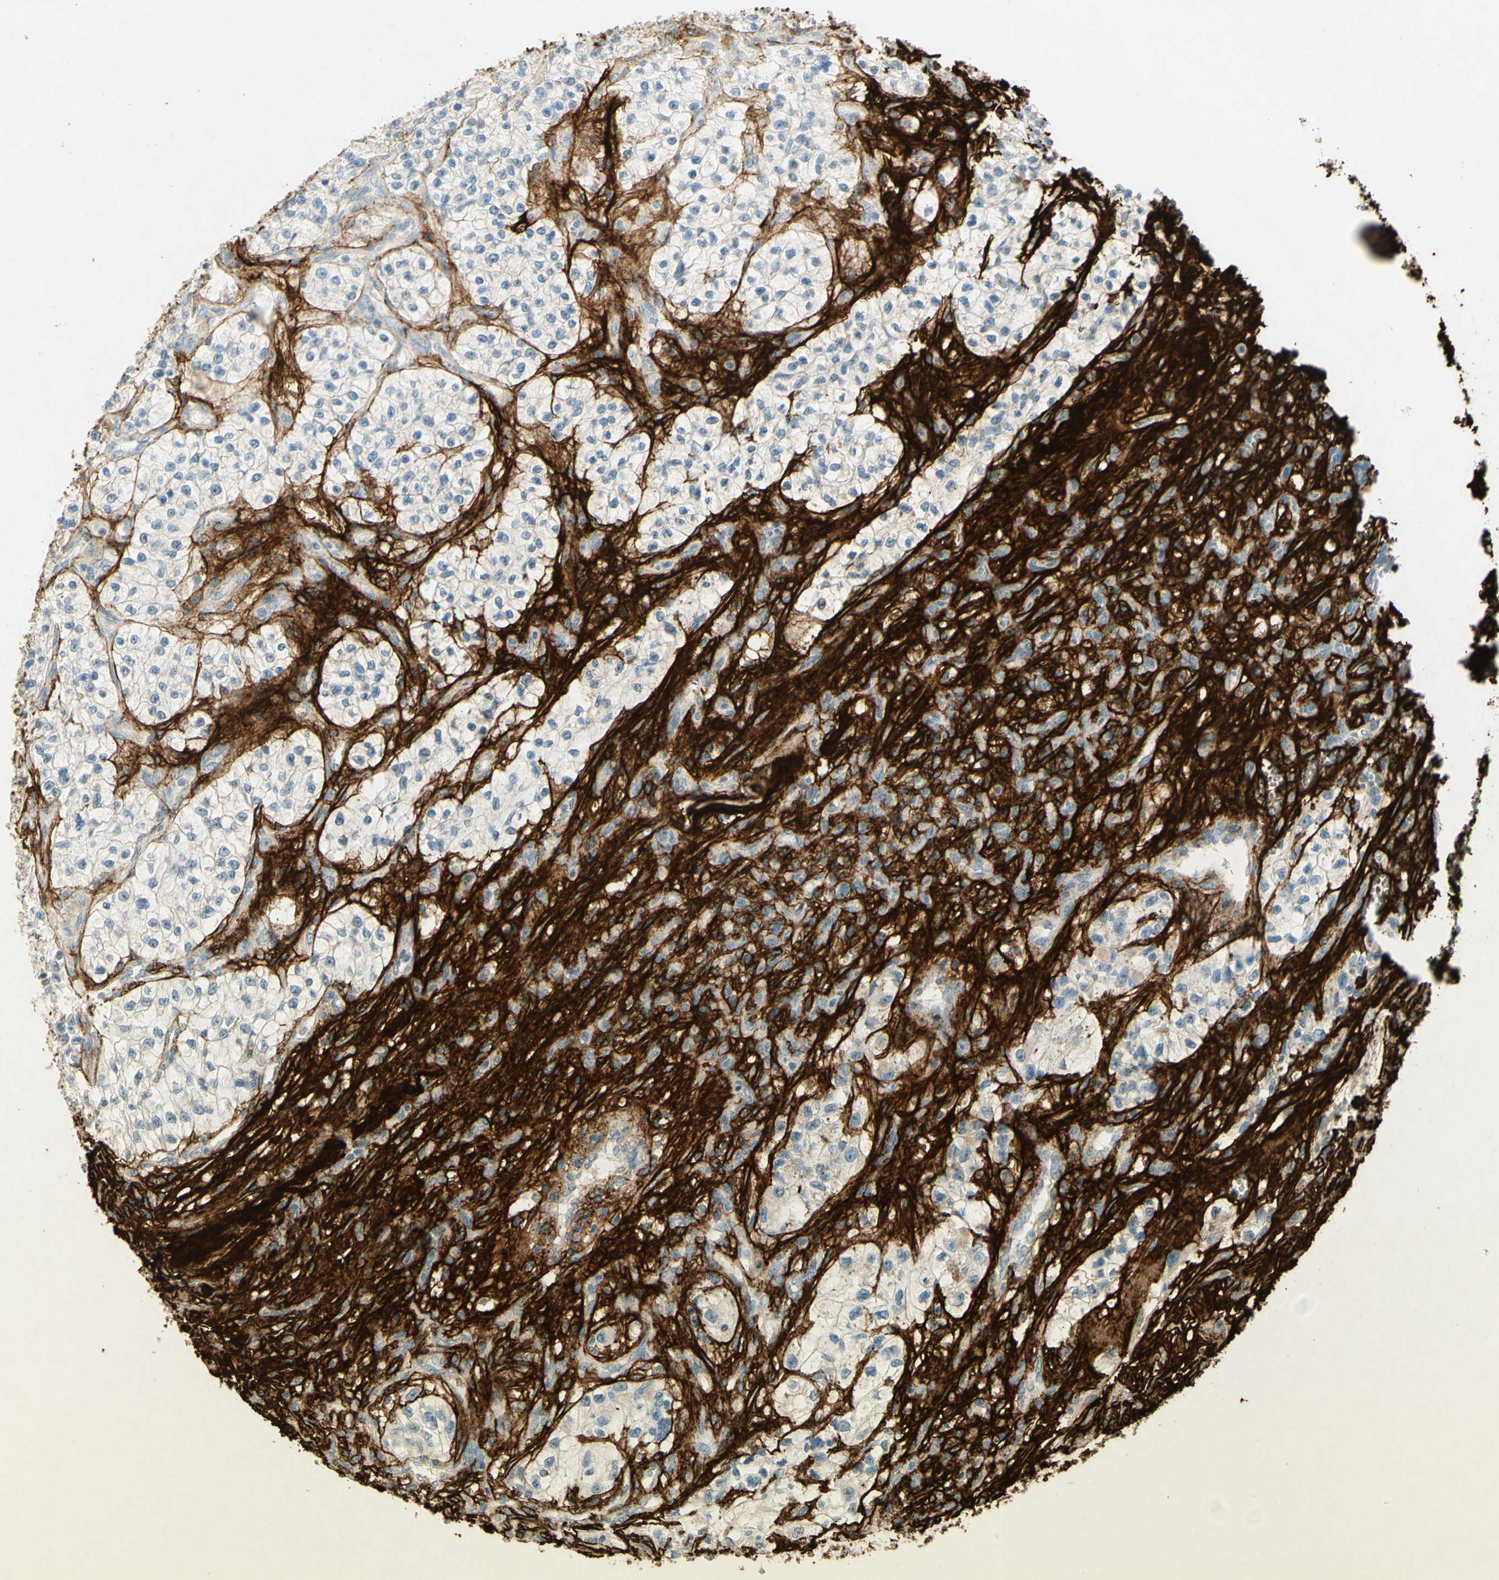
{"staining": {"intensity": "negative", "quantity": "none", "location": "none"}, "tissue": "renal cancer", "cell_type": "Tumor cells", "image_type": "cancer", "snomed": [{"axis": "morphology", "description": "Adenocarcinoma, NOS"}, {"axis": "topography", "description": "Kidney"}], "caption": "Protein analysis of renal adenocarcinoma displays no significant staining in tumor cells.", "gene": "TNN", "patient": {"sex": "female", "age": 57}}